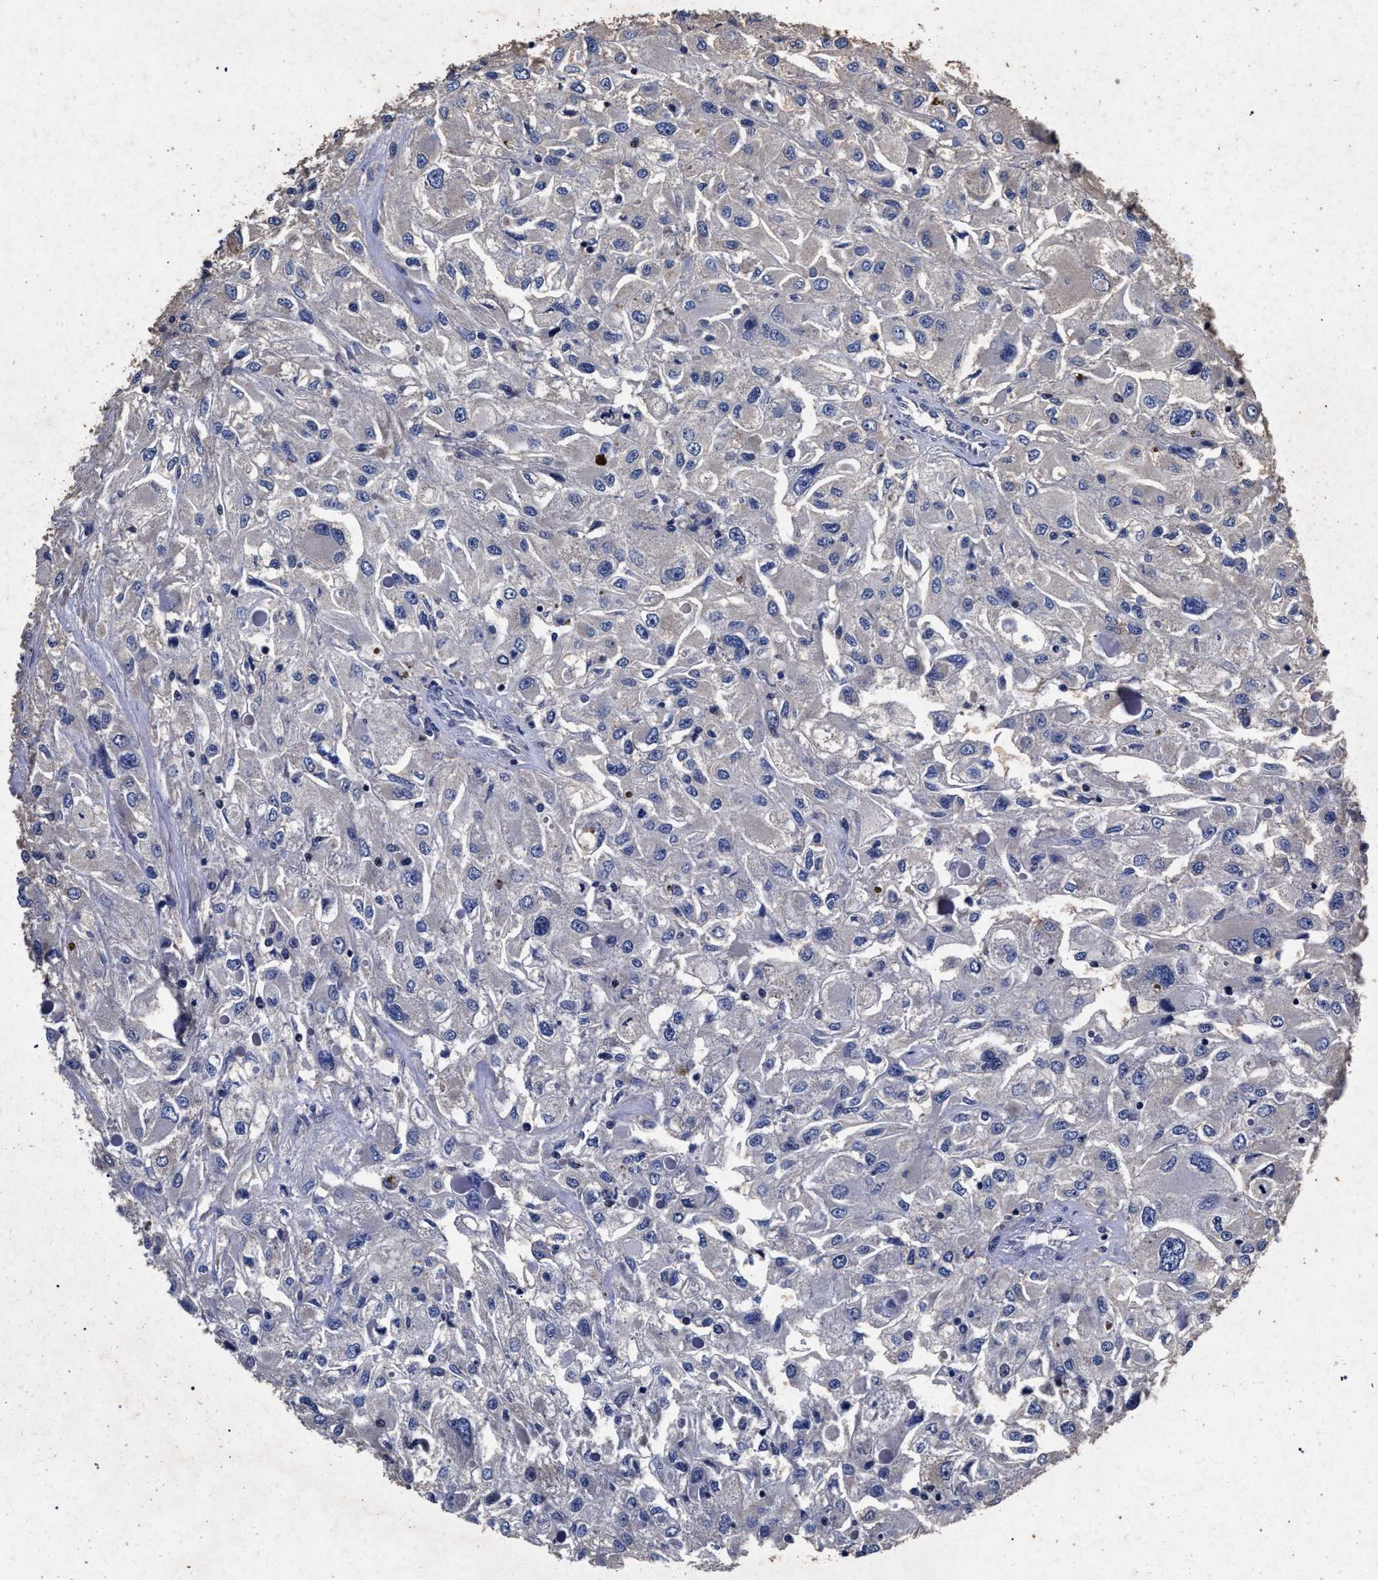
{"staining": {"intensity": "negative", "quantity": "none", "location": "none"}, "tissue": "renal cancer", "cell_type": "Tumor cells", "image_type": "cancer", "snomed": [{"axis": "morphology", "description": "Adenocarcinoma, NOS"}, {"axis": "topography", "description": "Kidney"}], "caption": "This is an IHC histopathology image of human renal cancer. There is no positivity in tumor cells.", "gene": "ATP1A2", "patient": {"sex": "female", "age": 52}}